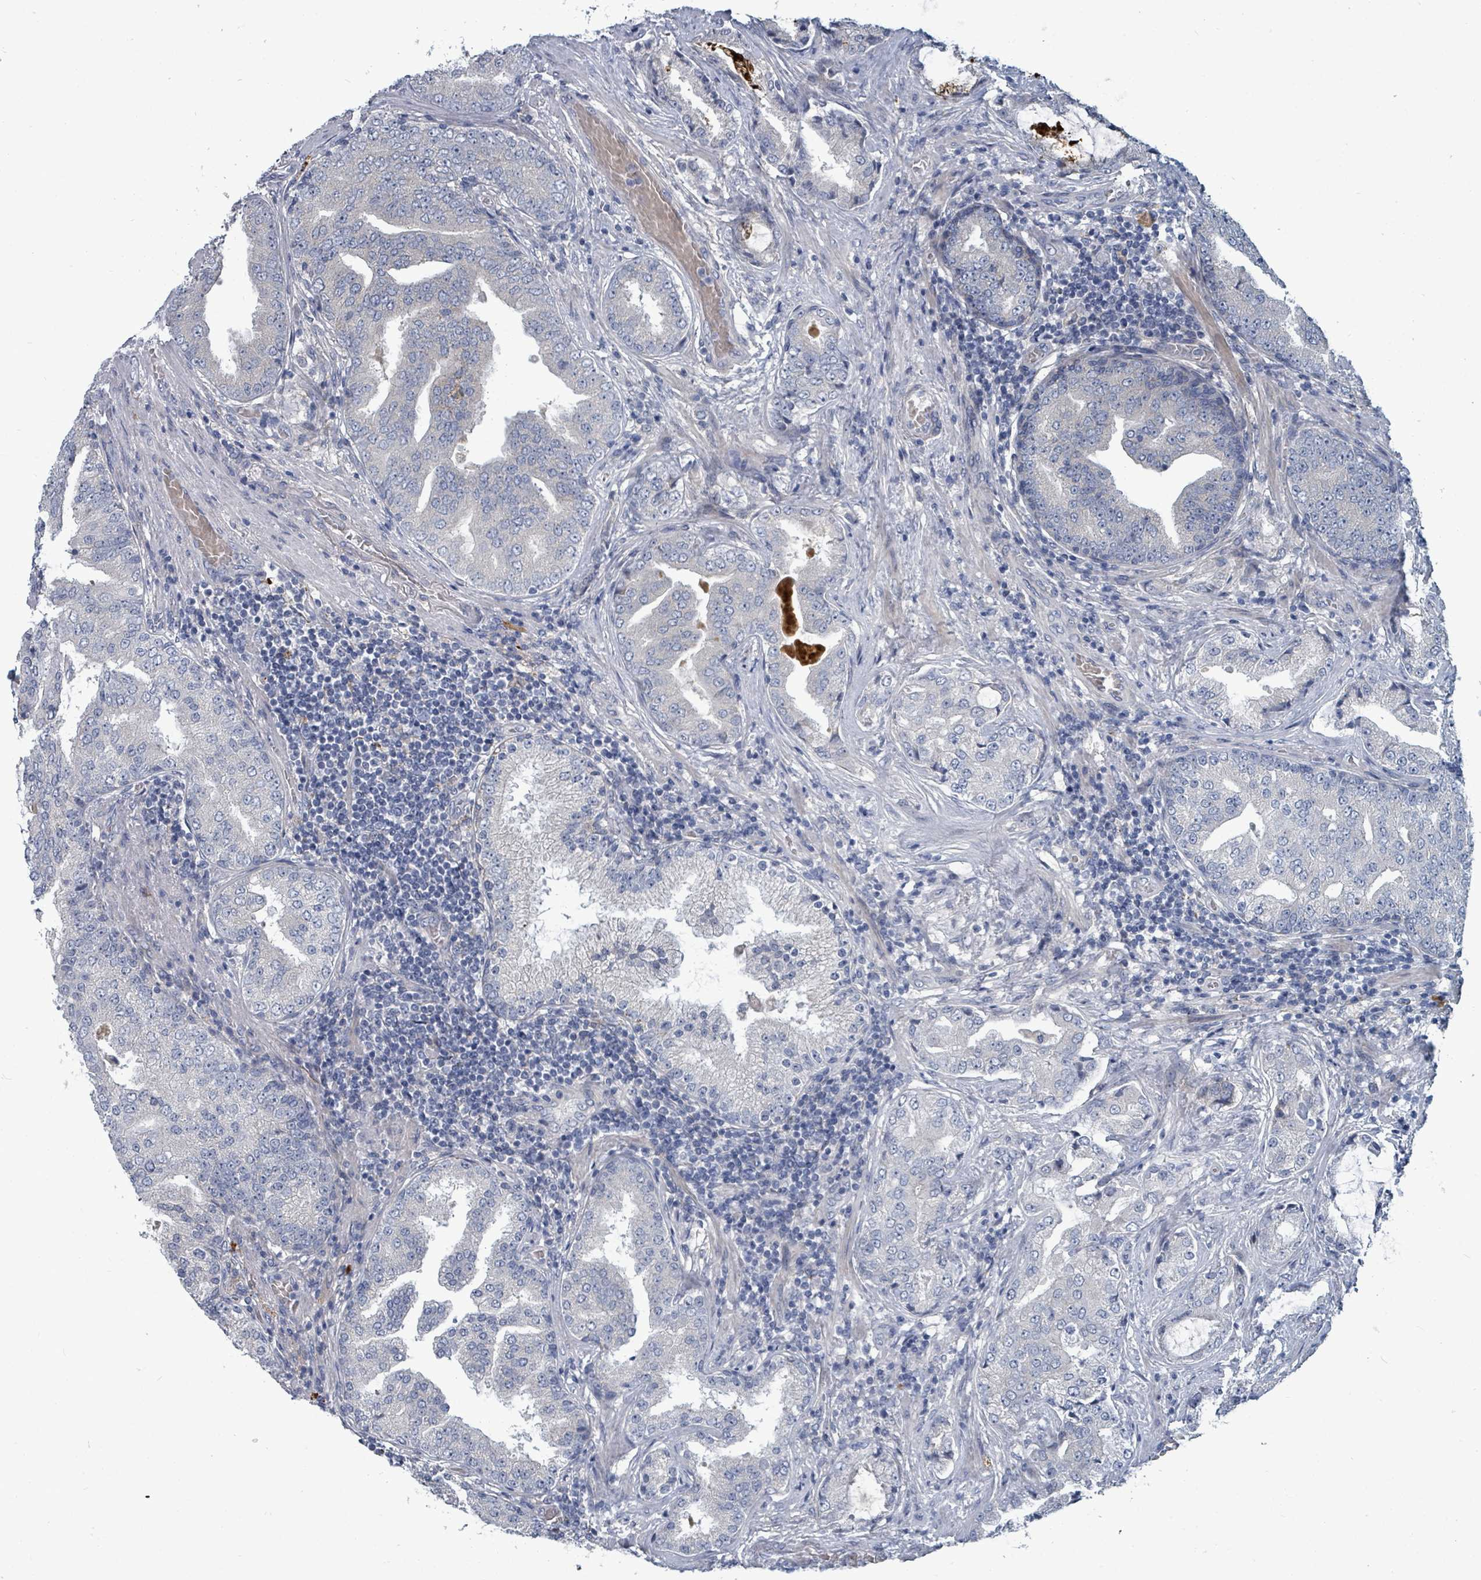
{"staining": {"intensity": "negative", "quantity": "none", "location": "none"}, "tissue": "prostate cancer", "cell_type": "Tumor cells", "image_type": "cancer", "snomed": [{"axis": "morphology", "description": "Adenocarcinoma, High grade"}, {"axis": "topography", "description": "Prostate"}], "caption": "This photomicrograph is of prostate adenocarcinoma (high-grade) stained with immunohistochemistry (IHC) to label a protein in brown with the nuclei are counter-stained blue. There is no expression in tumor cells. (Stains: DAB immunohistochemistry (IHC) with hematoxylin counter stain, Microscopy: brightfield microscopy at high magnification).", "gene": "TRDMT1", "patient": {"sex": "male", "age": 68}}